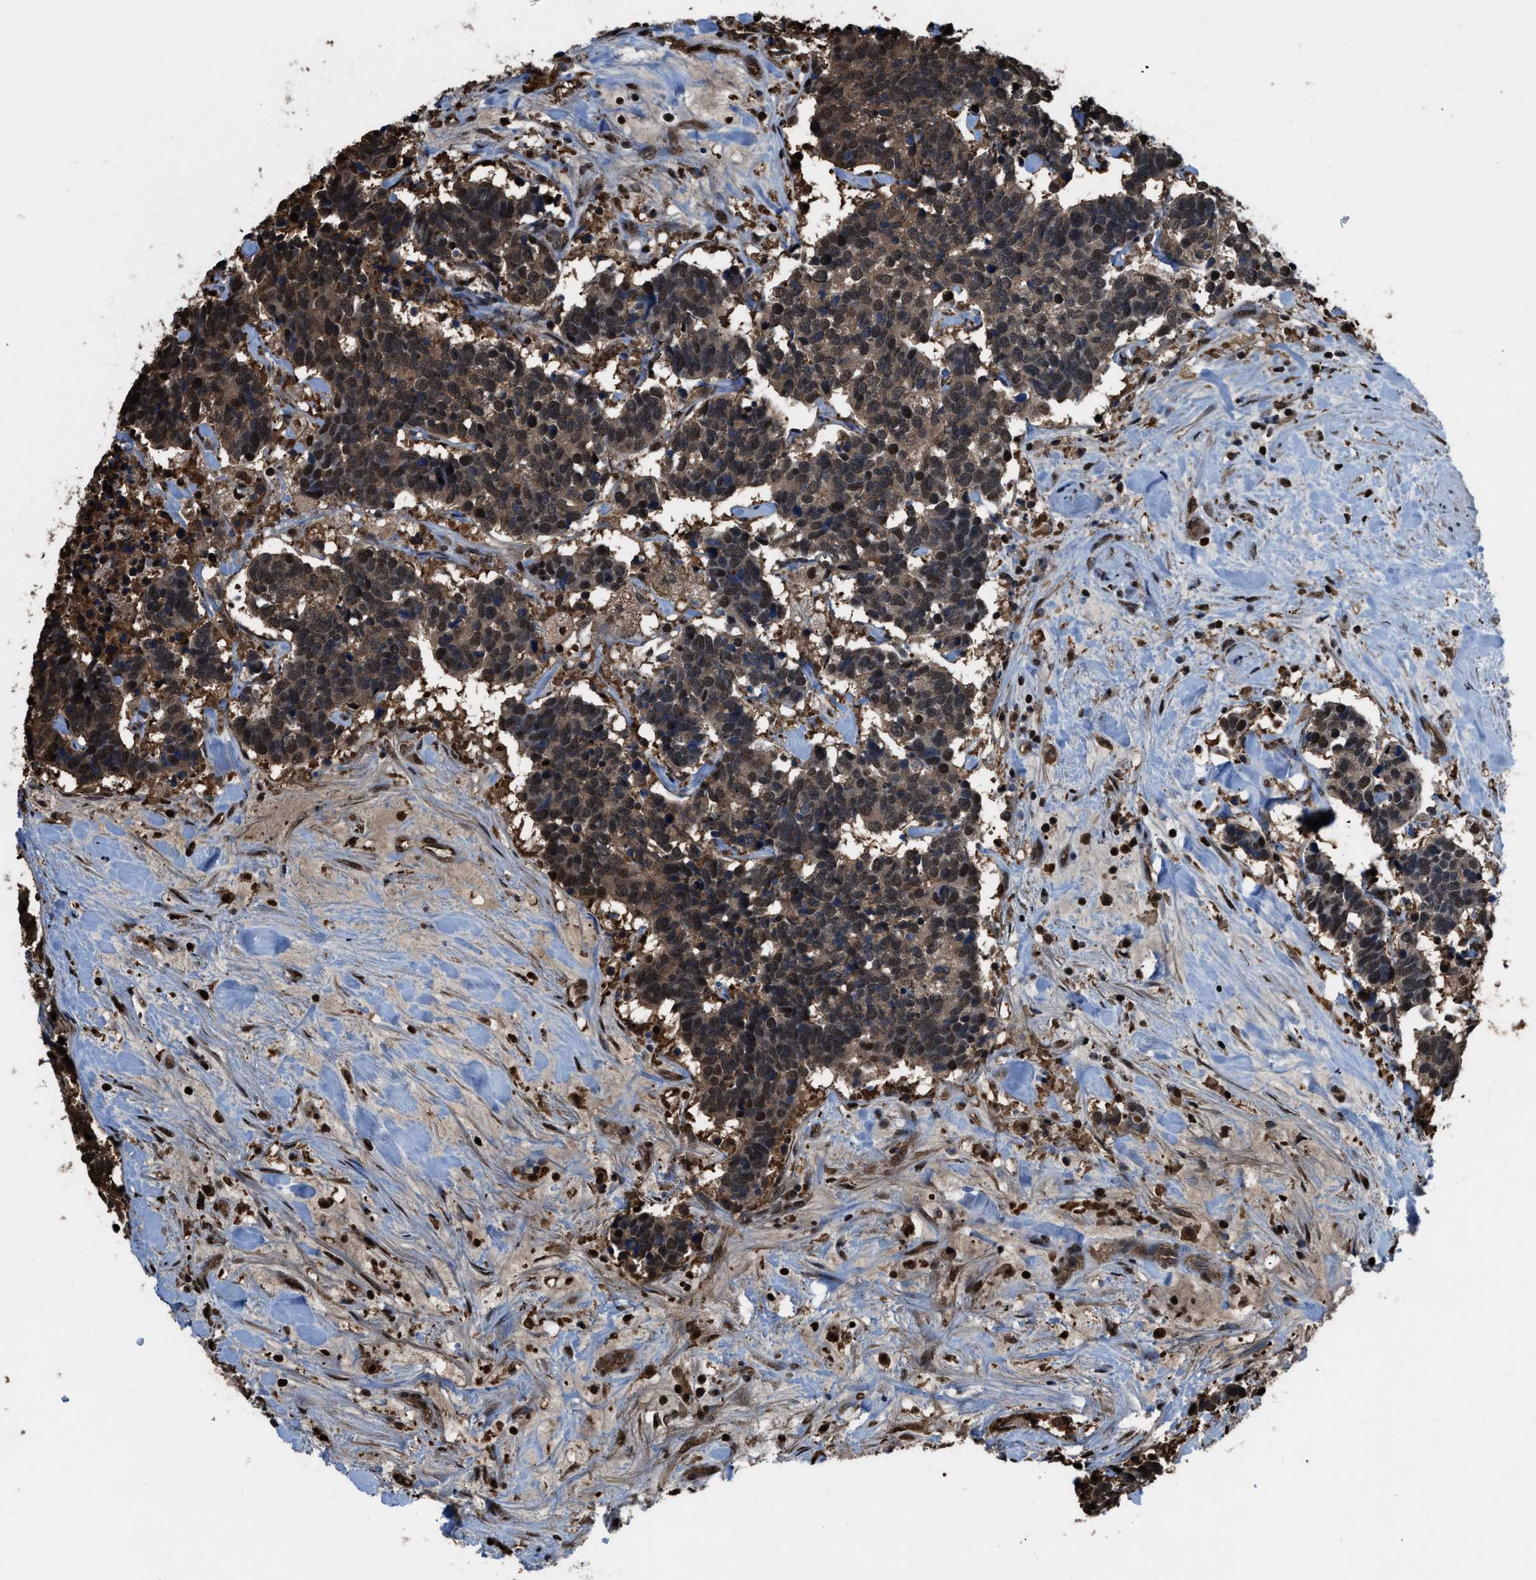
{"staining": {"intensity": "moderate", "quantity": ">75%", "location": "cytoplasmic/membranous,nuclear"}, "tissue": "carcinoid", "cell_type": "Tumor cells", "image_type": "cancer", "snomed": [{"axis": "morphology", "description": "Carcinoma, NOS"}, {"axis": "morphology", "description": "Carcinoid, malignant, NOS"}, {"axis": "topography", "description": "Urinary bladder"}], "caption": "DAB immunohistochemical staining of human carcinoid exhibits moderate cytoplasmic/membranous and nuclear protein positivity in approximately >75% of tumor cells. Using DAB (brown) and hematoxylin (blue) stains, captured at high magnification using brightfield microscopy.", "gene": "FNTA", "patient": {"sex": "male", "age": 57}}